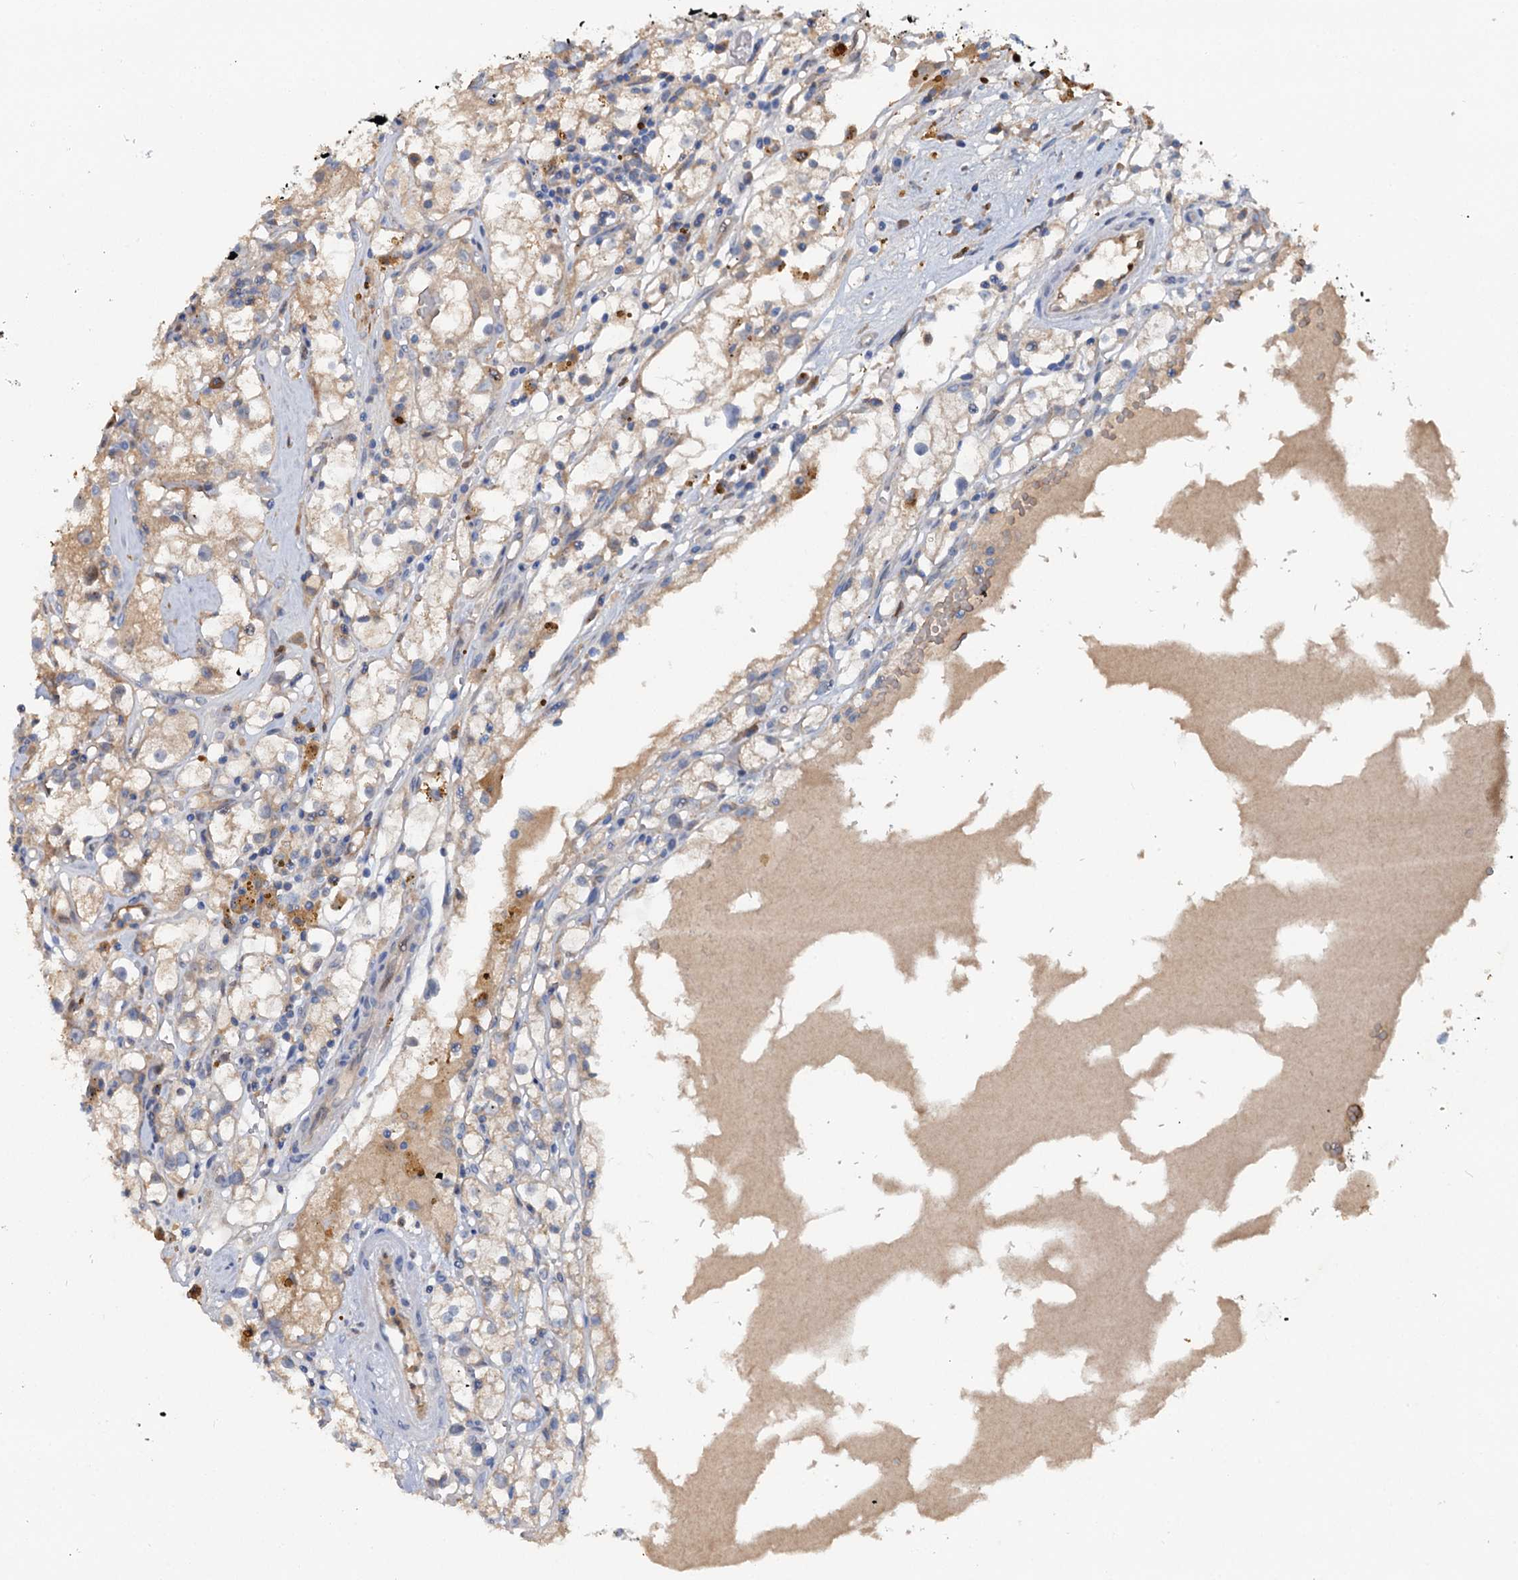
{"staining": {"intensity": "weak", "quantity": "25%-75%", "location": "cytoplasmic/membranous"}, "tissue": "renal cancer", "cell_type": "Tumor cells", "image_type": "cancer", "snomed": [{"axis": "morphology", "description": "Adenocarcinoma, NOS"}, {"axis": "topography", "description": "Kidney"}], "caption": "Weak cytoplasmic/membranous positivity is seen in approximately 25%-75% of tumor cells in renal cancer.", "gene": "IL17RD", "patient": {"sex": "male", "age": 56}}